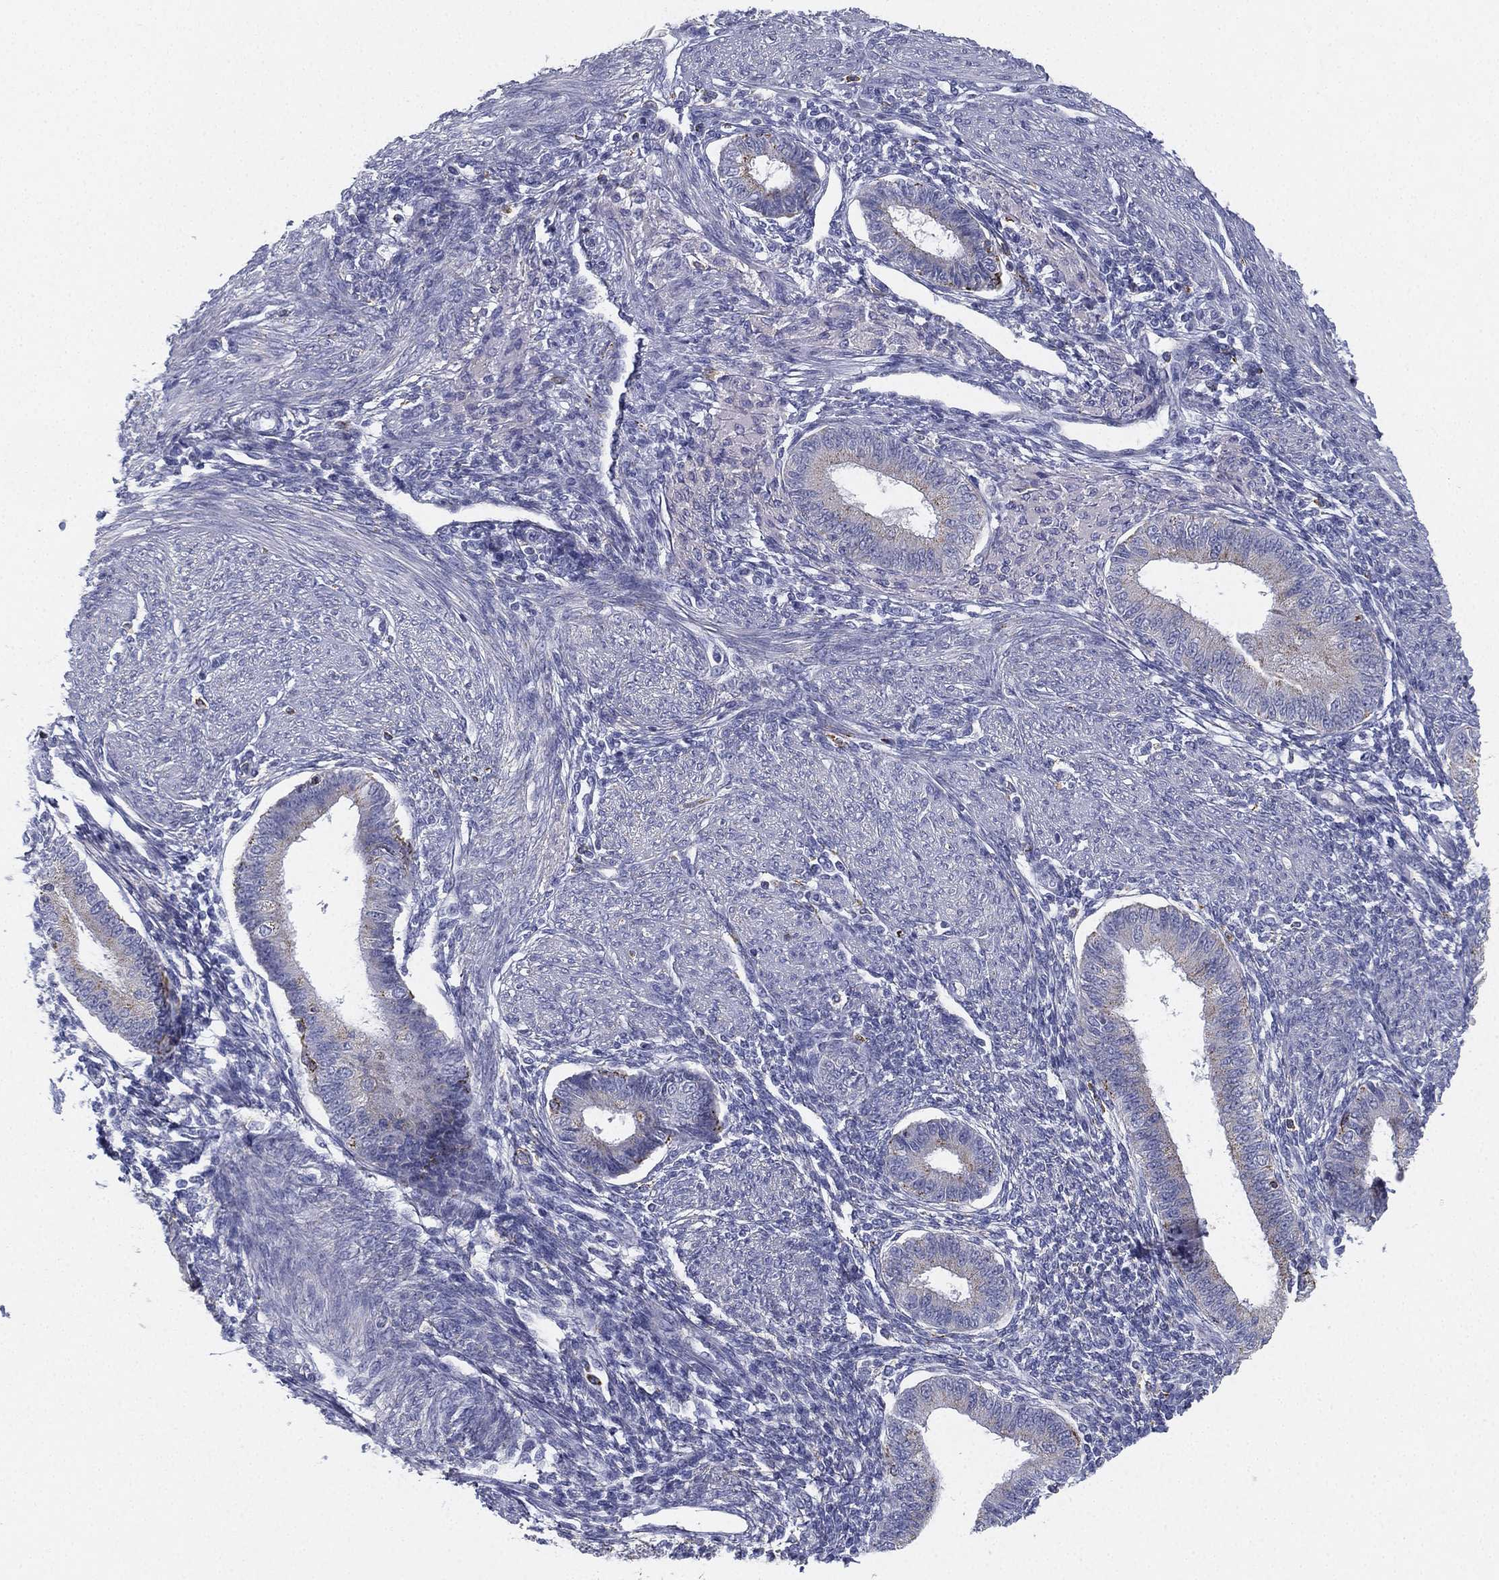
{"staining": {"intensity": "negative", "quantity": "none", "location": "none"}, "tissue": "endometrium", "cell_type": "Cells in endometrial stroma", "image_type": "normal", "snomed": [{"axis": "morphology", "description": "Normal tissue, NOS"}, {"axis": "topography", "description": "Endometrium"}], "caption": "Immunohistochemical staining of unremarkable human endometrium displays no significant positivity in cells in endometrial stroma. (Immunohistochemistry, brightfield microscopy, high magnification).", "gene": "NPC2", "patient": {"sex": "female", "age": 39}}